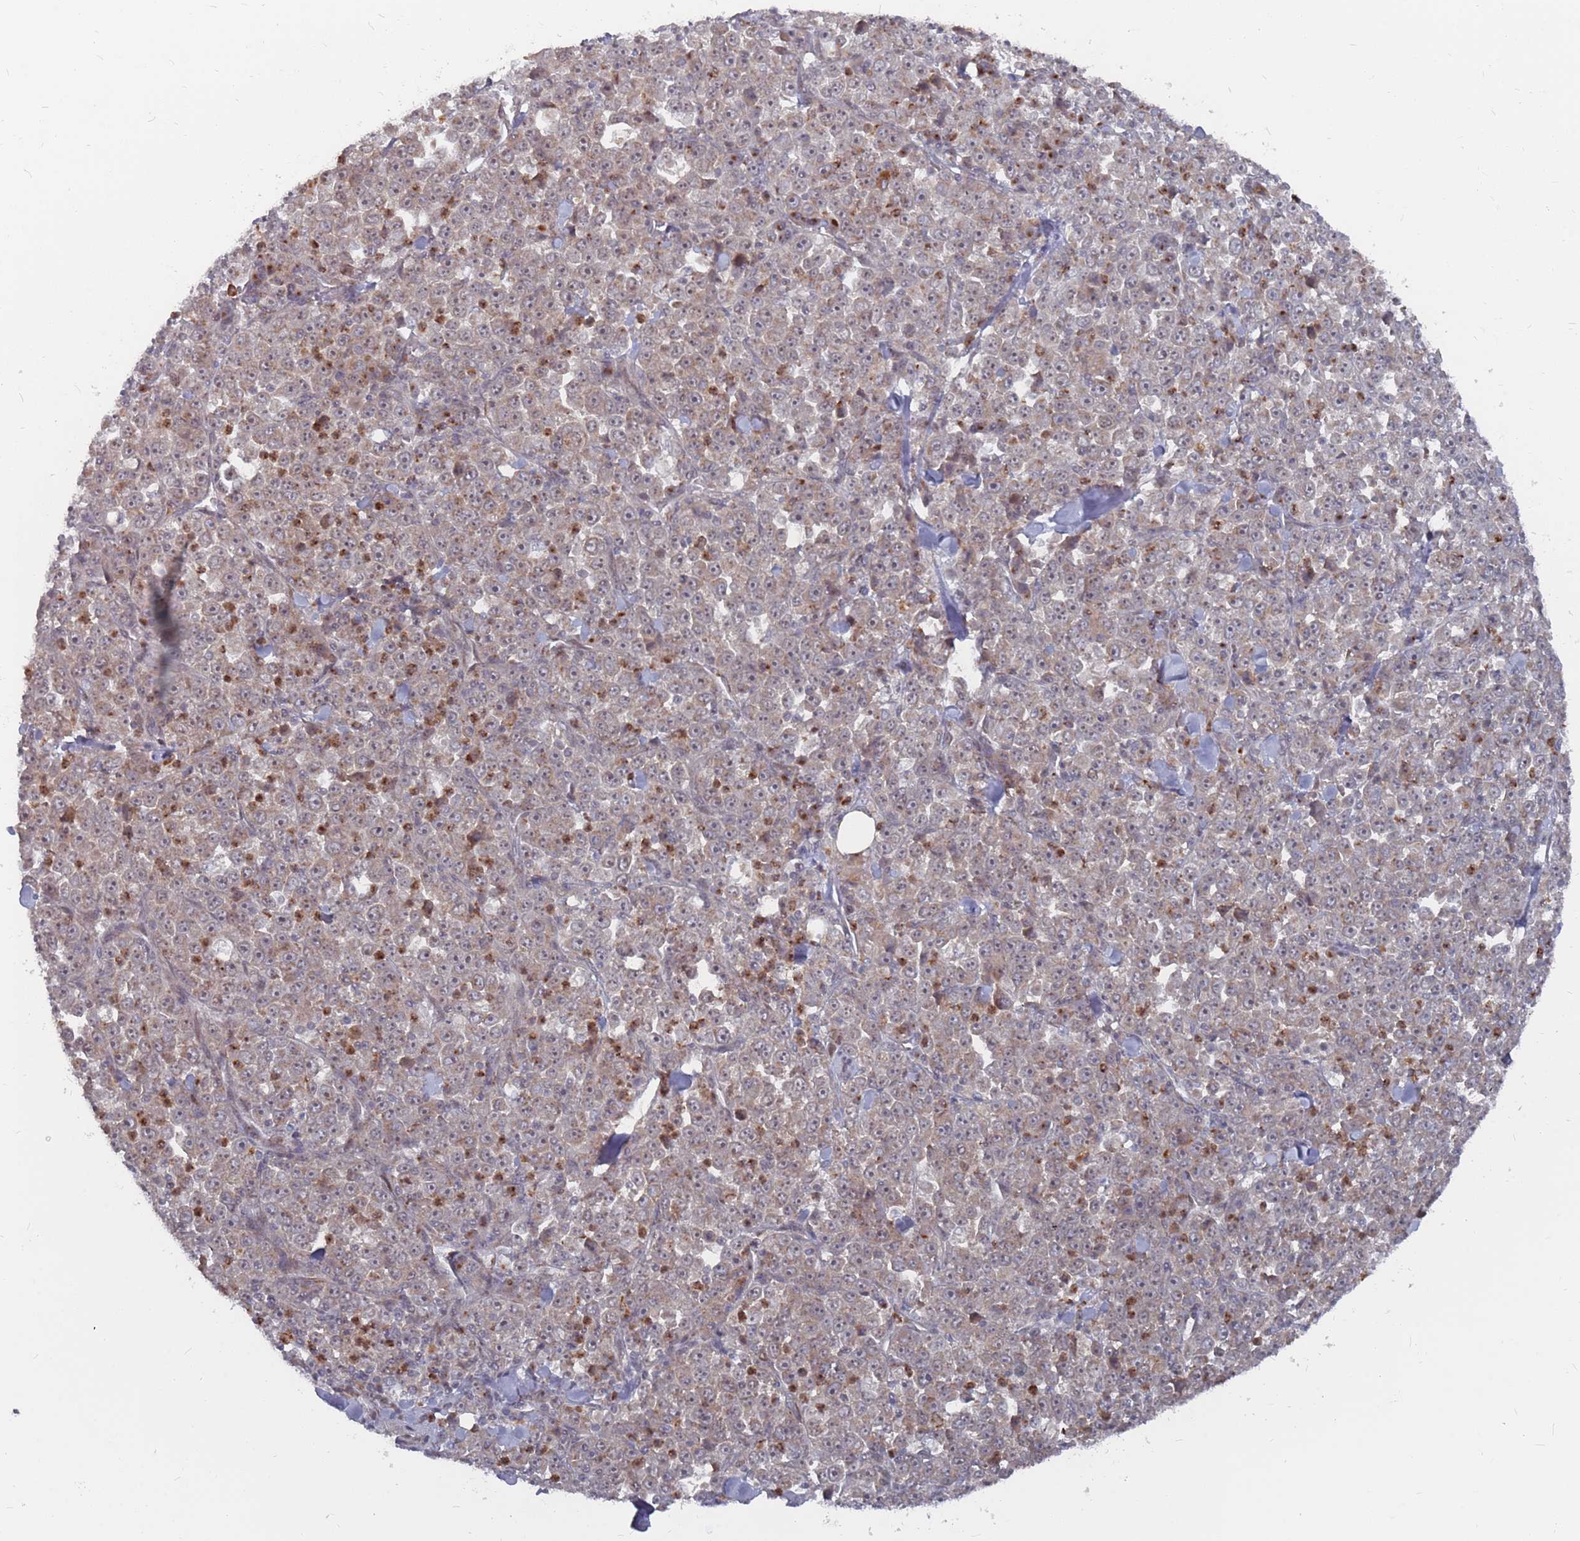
{"staining": {"intensity": "weak", "quantity": ">75%", "location": "cytoplasmic/membranous"}, "tissue": "stomach cancer", "cell_type": "Tumor cells", "image_type": "cancer", "snomed": [{"axis": "morphology", "description": "Normal tissue, NOS"}, {"axis": "morphology", "description": "Adenocarcinoma, NOS"}, {"axis": "topography", "description": "Stomach, upper"}, {"axis": "topography", "description": "Stomach"}], "caption": "Immunohistochemistry (IHC) of adenocarcinoma (stomach) exhibits low levels of weak cytoplasmic/membranous staining in about >75% of tumor cells. (Stains: DAB (3,3'-diaminobenzidine) in brown, nuclei in blue, Microscopy: brightfield microscopy at high magnification).", "gene": "FMO4", "patient": {"sex": "male", "age": 59}}